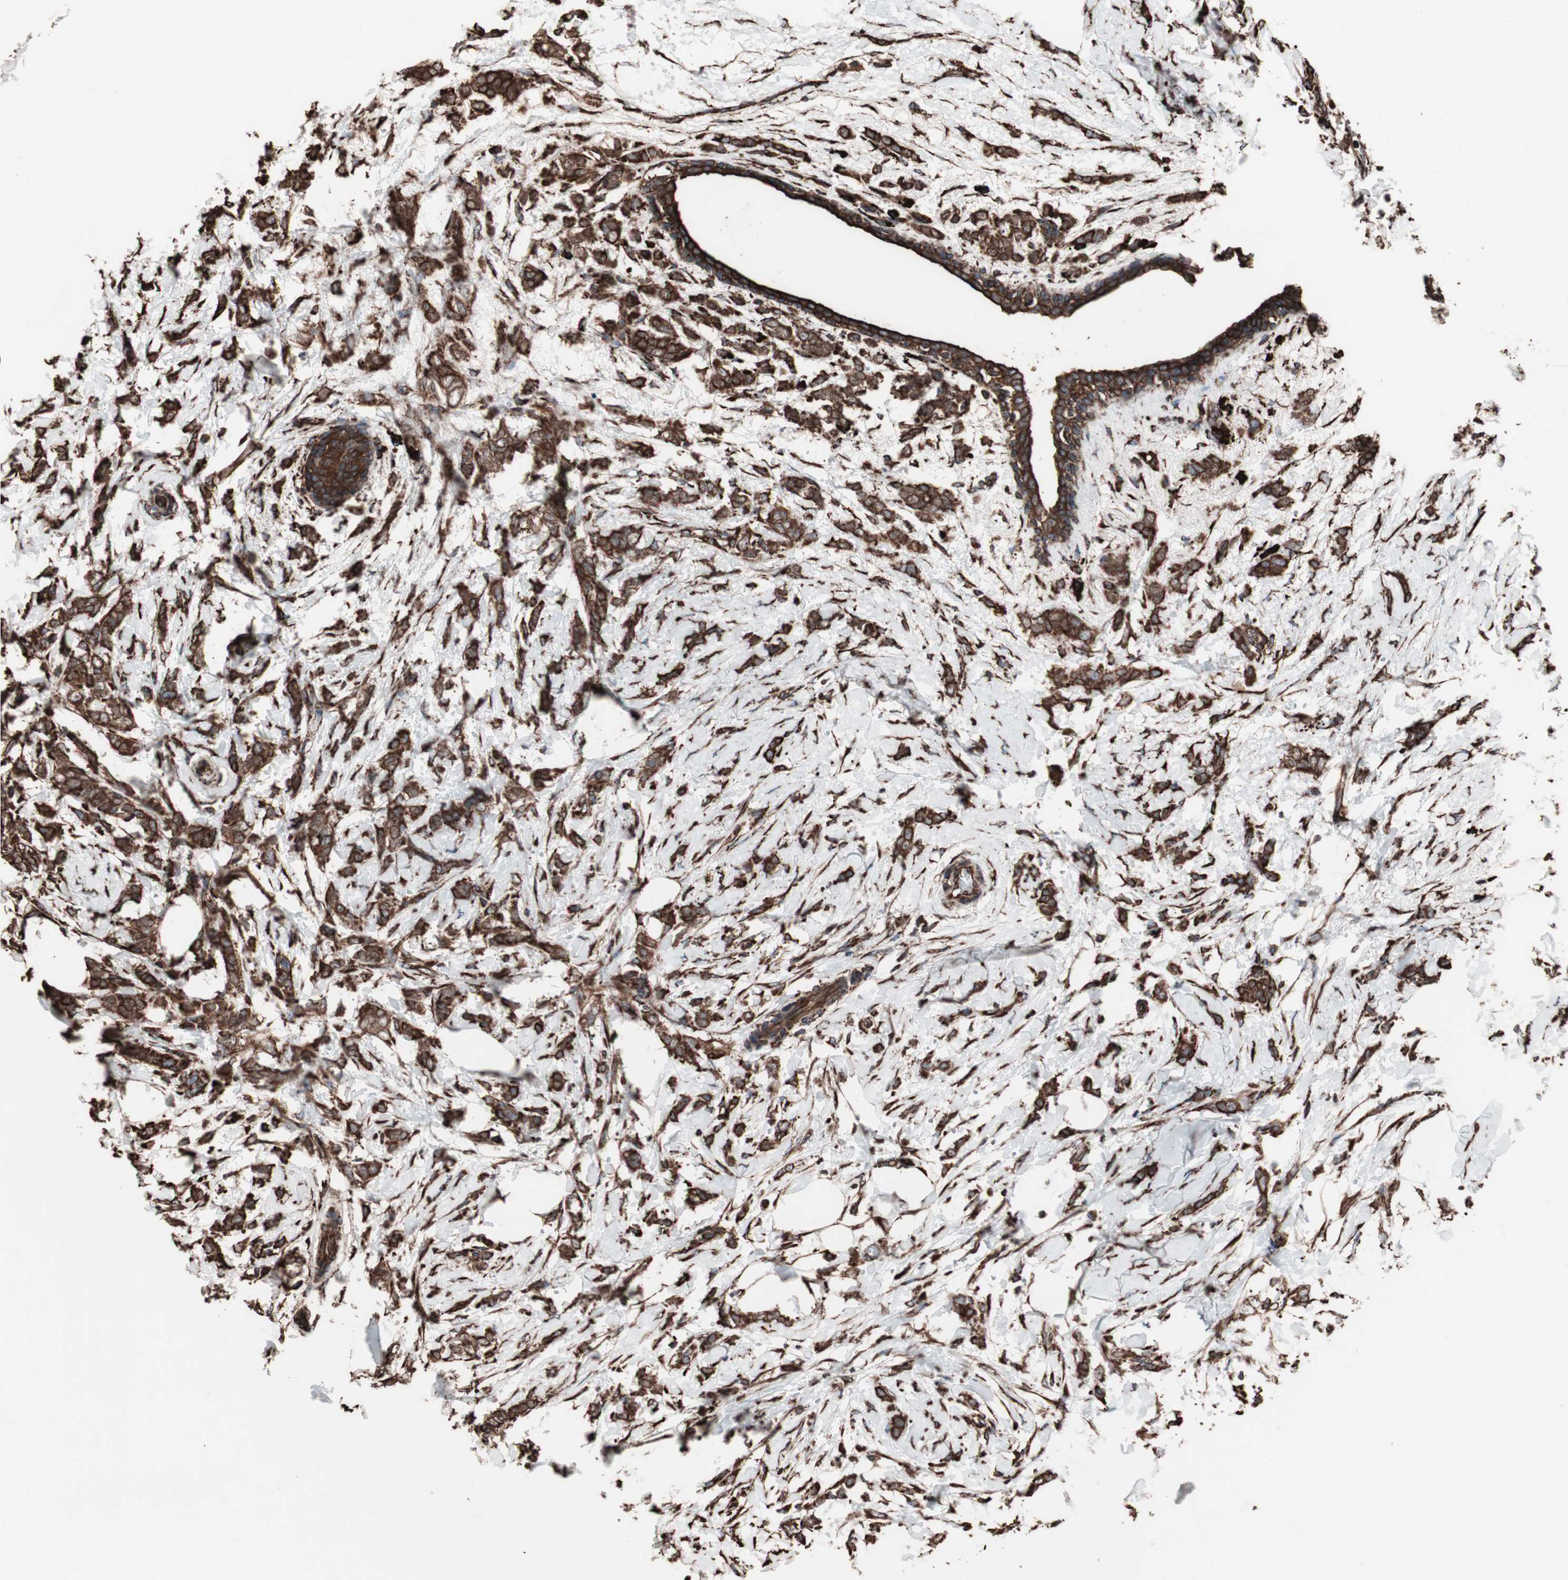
{"staining": {"intensity": "strong", "quantity": ">75%", "location": "cytoplasmic/membranous"}, "tissue": "breast cancer", "cell_type": "Tumor cells", "image_type": "cancer", "snomed": [{"axis": "morphology", "description": "Lobular carcinoma, in situ"}, {"axis": "morphology", "description": "Lobular carcinoma"}, {"axis": "topography", "description": "Breast"}], "caption": "The histopathology image displays staining of breast cancer, revealing strong cytoplasmic/membranous protein staining (brown color) within tumor cells.", "gene": "HSP90B1", "patient": {"sex": "female", "age": 41}}